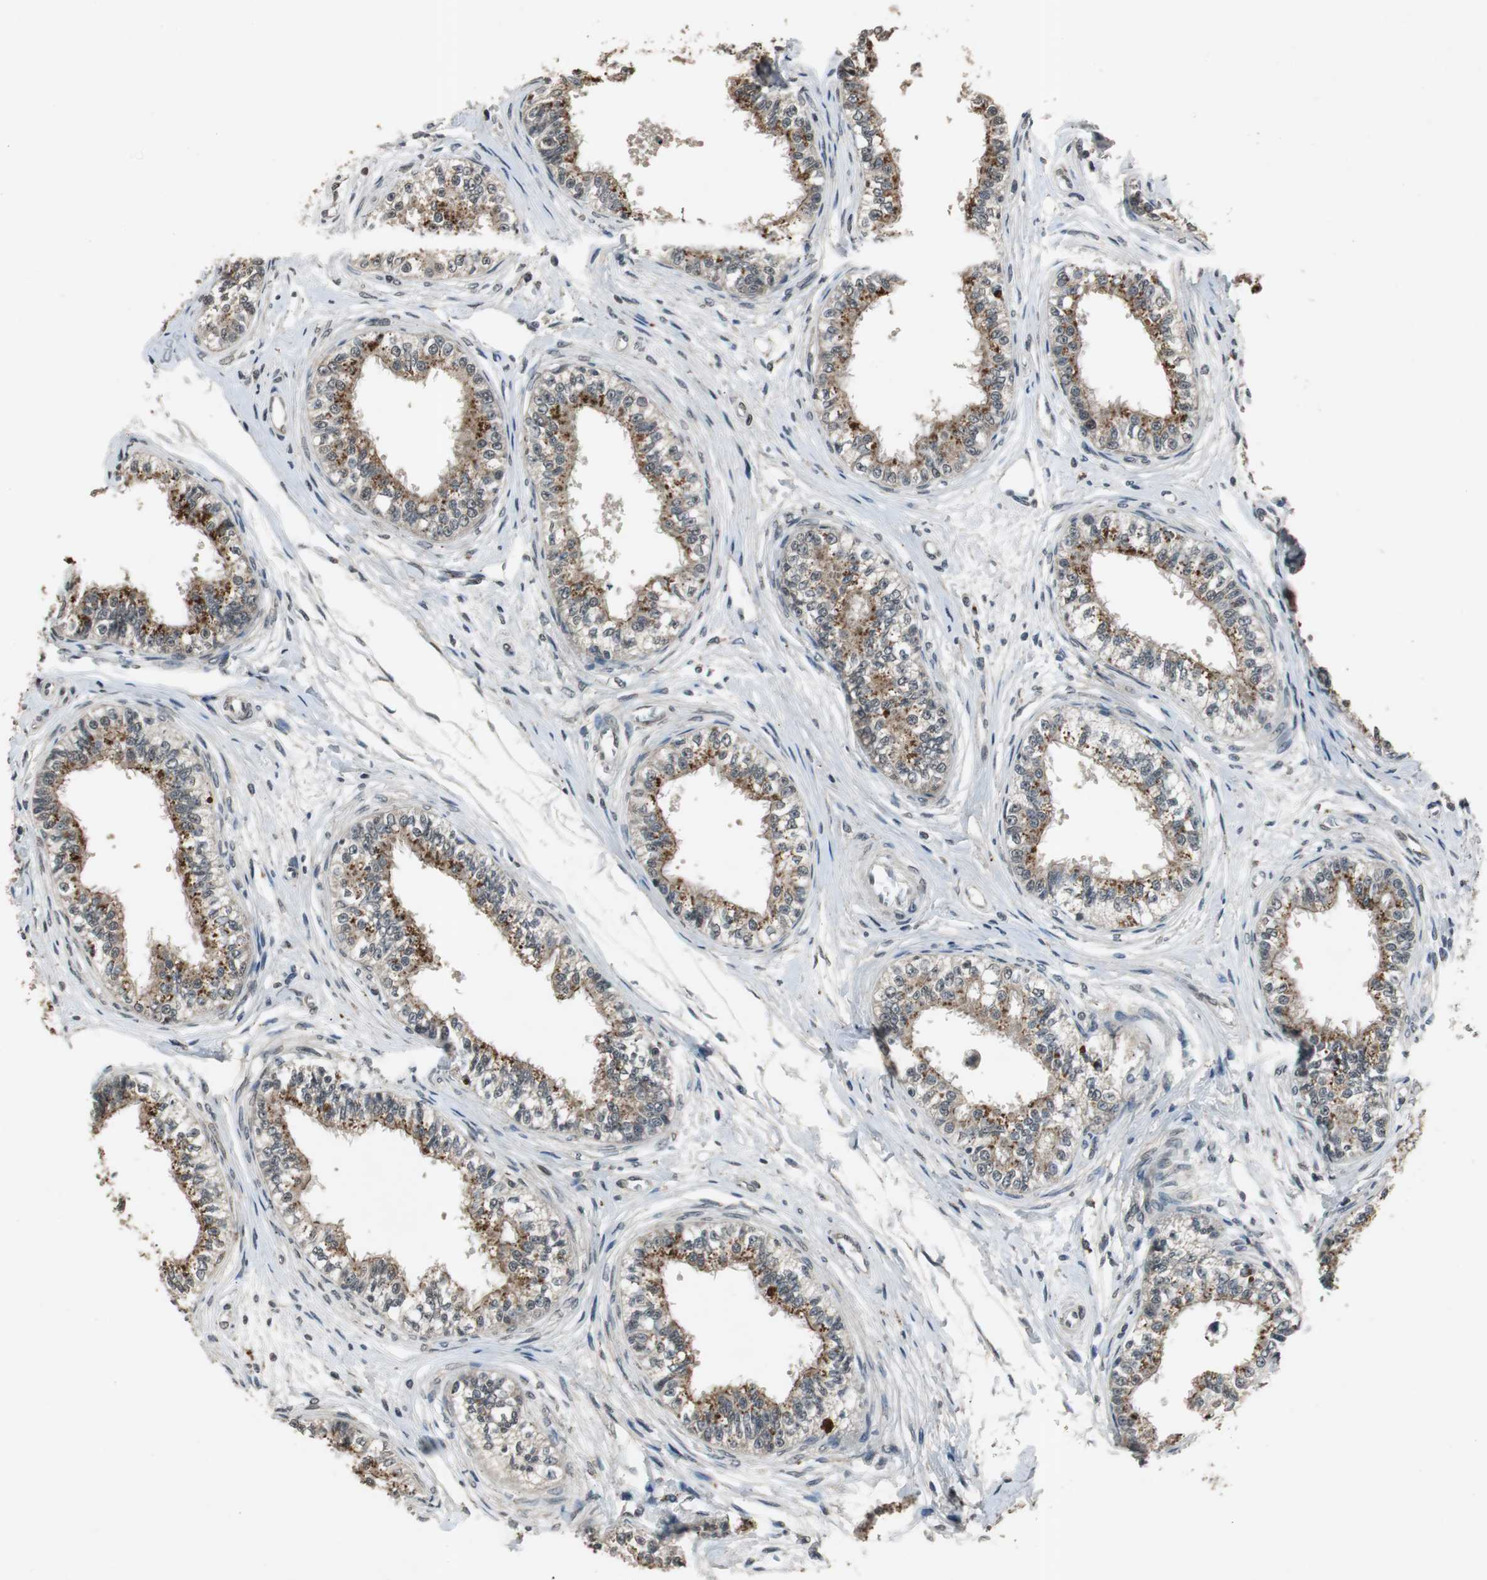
{"staining": {"intensity": "moderate", "quantity": ">75%", "location": "cytoplasmic/membranous"}, "tissue": "epididymis", "cell_type": "Glandular cells", "image_type": "normal", "snomed": [{"axis": "morphology", "description": "Normal tissue, NOS"}, {"axis": "morphology", "description": "Adenocarcinoma, metastatic, NOS"}, {"axis": "topography", "description": "Testis"}, {"axis": "topography", "description": "Epididymis"}], "caption": "An immunohistochemistry micrograph of benign tissue is shown. Protein staining in brown shows moderate cytoplasmic/membranous positivity in epididymis within glandular cells. (IHC, brightfield microscopy, high magnification).", "gene": "BOLA1", "patient": {"sex": "male", "age": 26}}